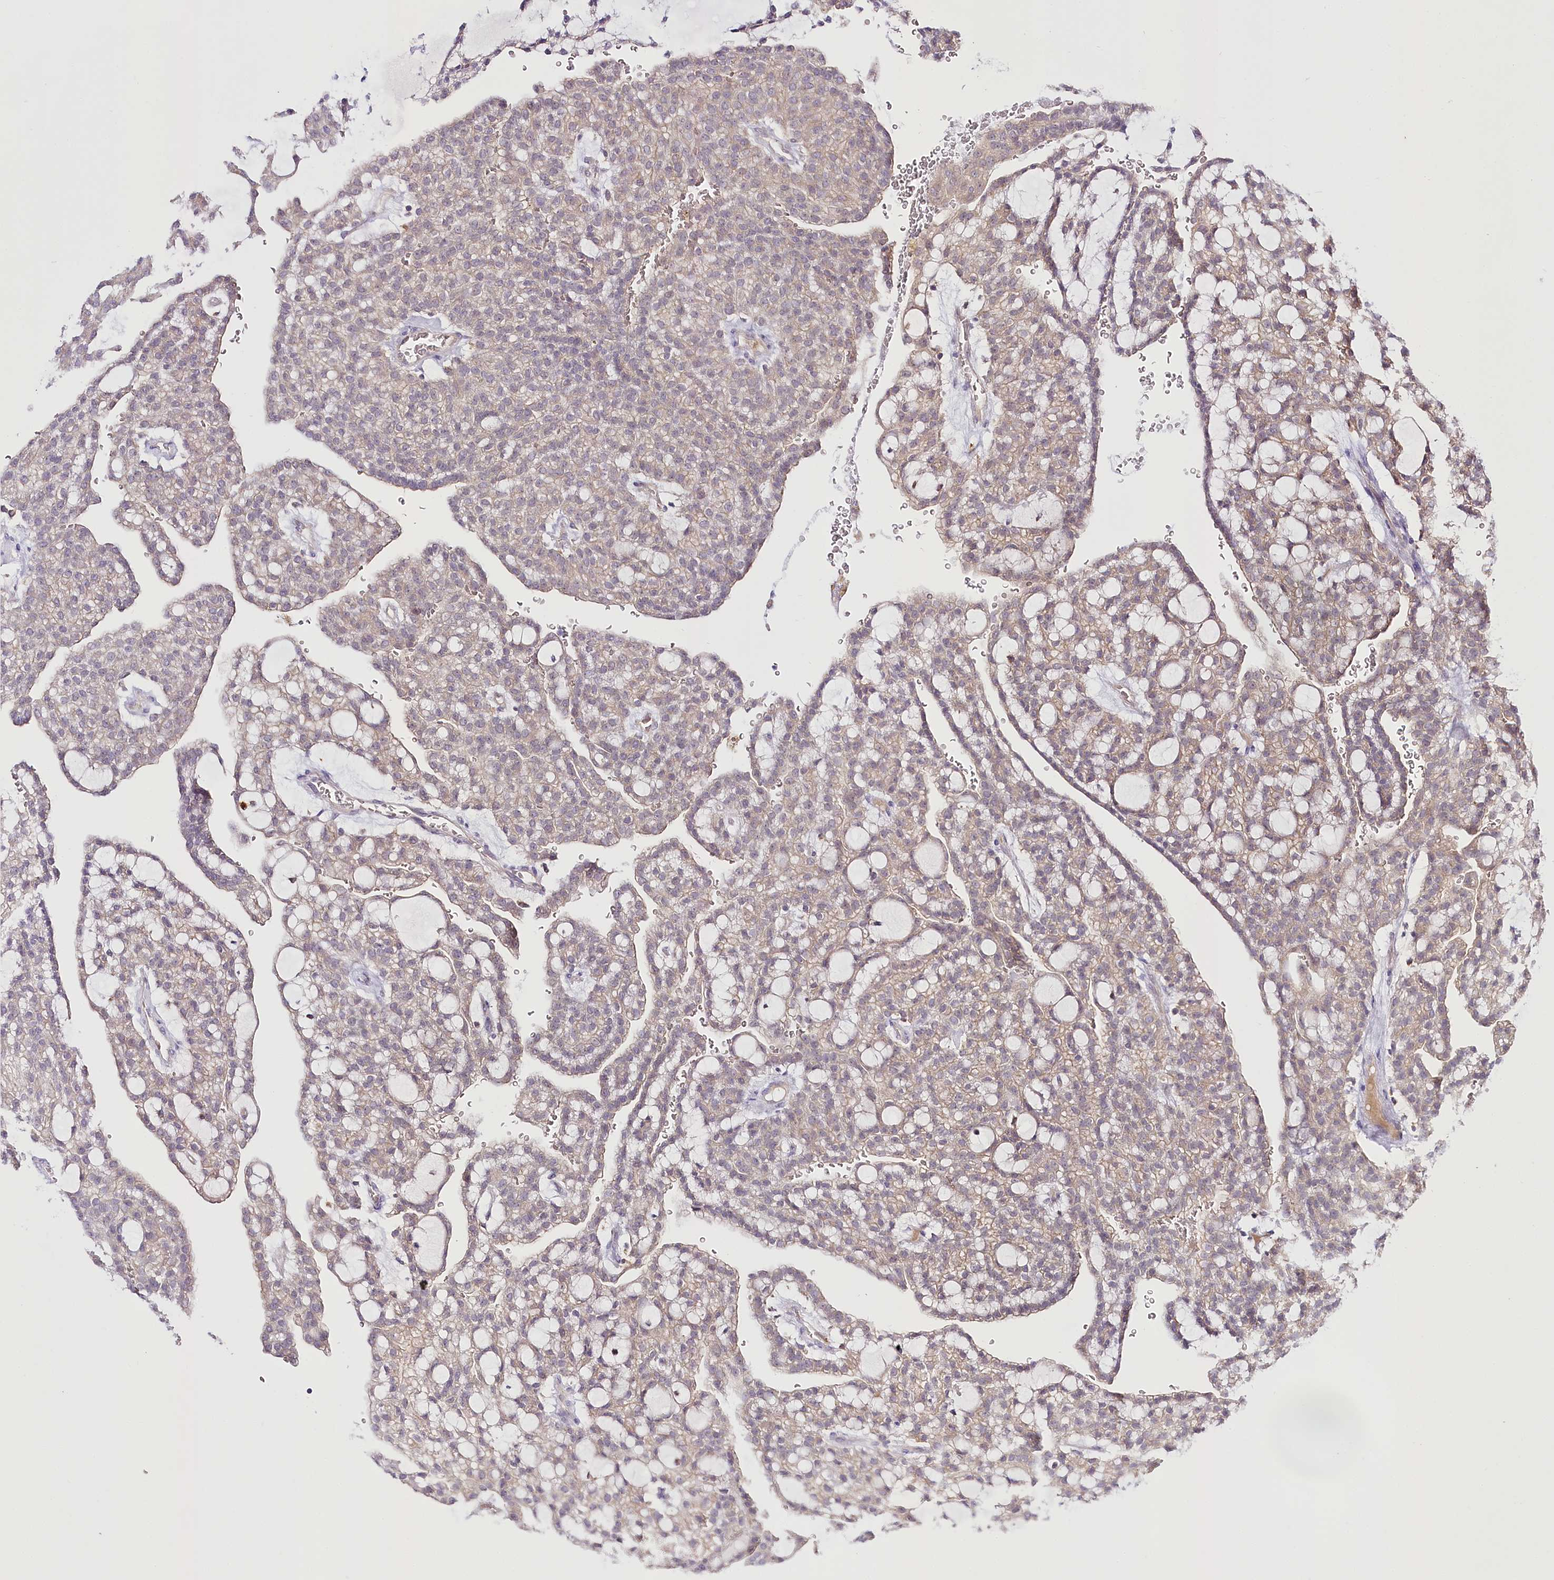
{"staining": {"intensity": "weak", "quantity": "25%-75%", "location": "cytoplasmic/membranous"}, "tissue": "renal cancer", "cell_type": "Tumor cells", "image_type": "cancer", "snomed": [{"axis": "morphology", "description": "Adenocarcinoma, NOS"}, {"axis": "topography", "description": "Kidney"}], "caption": "DAB (3,3'-diaminobenzidine) immunohistochemical staining of human adenocarcinoma (renal) demonstrates weak cytoplasmic/membranous protein expression in about 25%-75% of tumor cells. (IHC, brightfield microscopy, high magnification).", "gene": "VWA5A", "patient": {"sex": "male", "age": 63}}